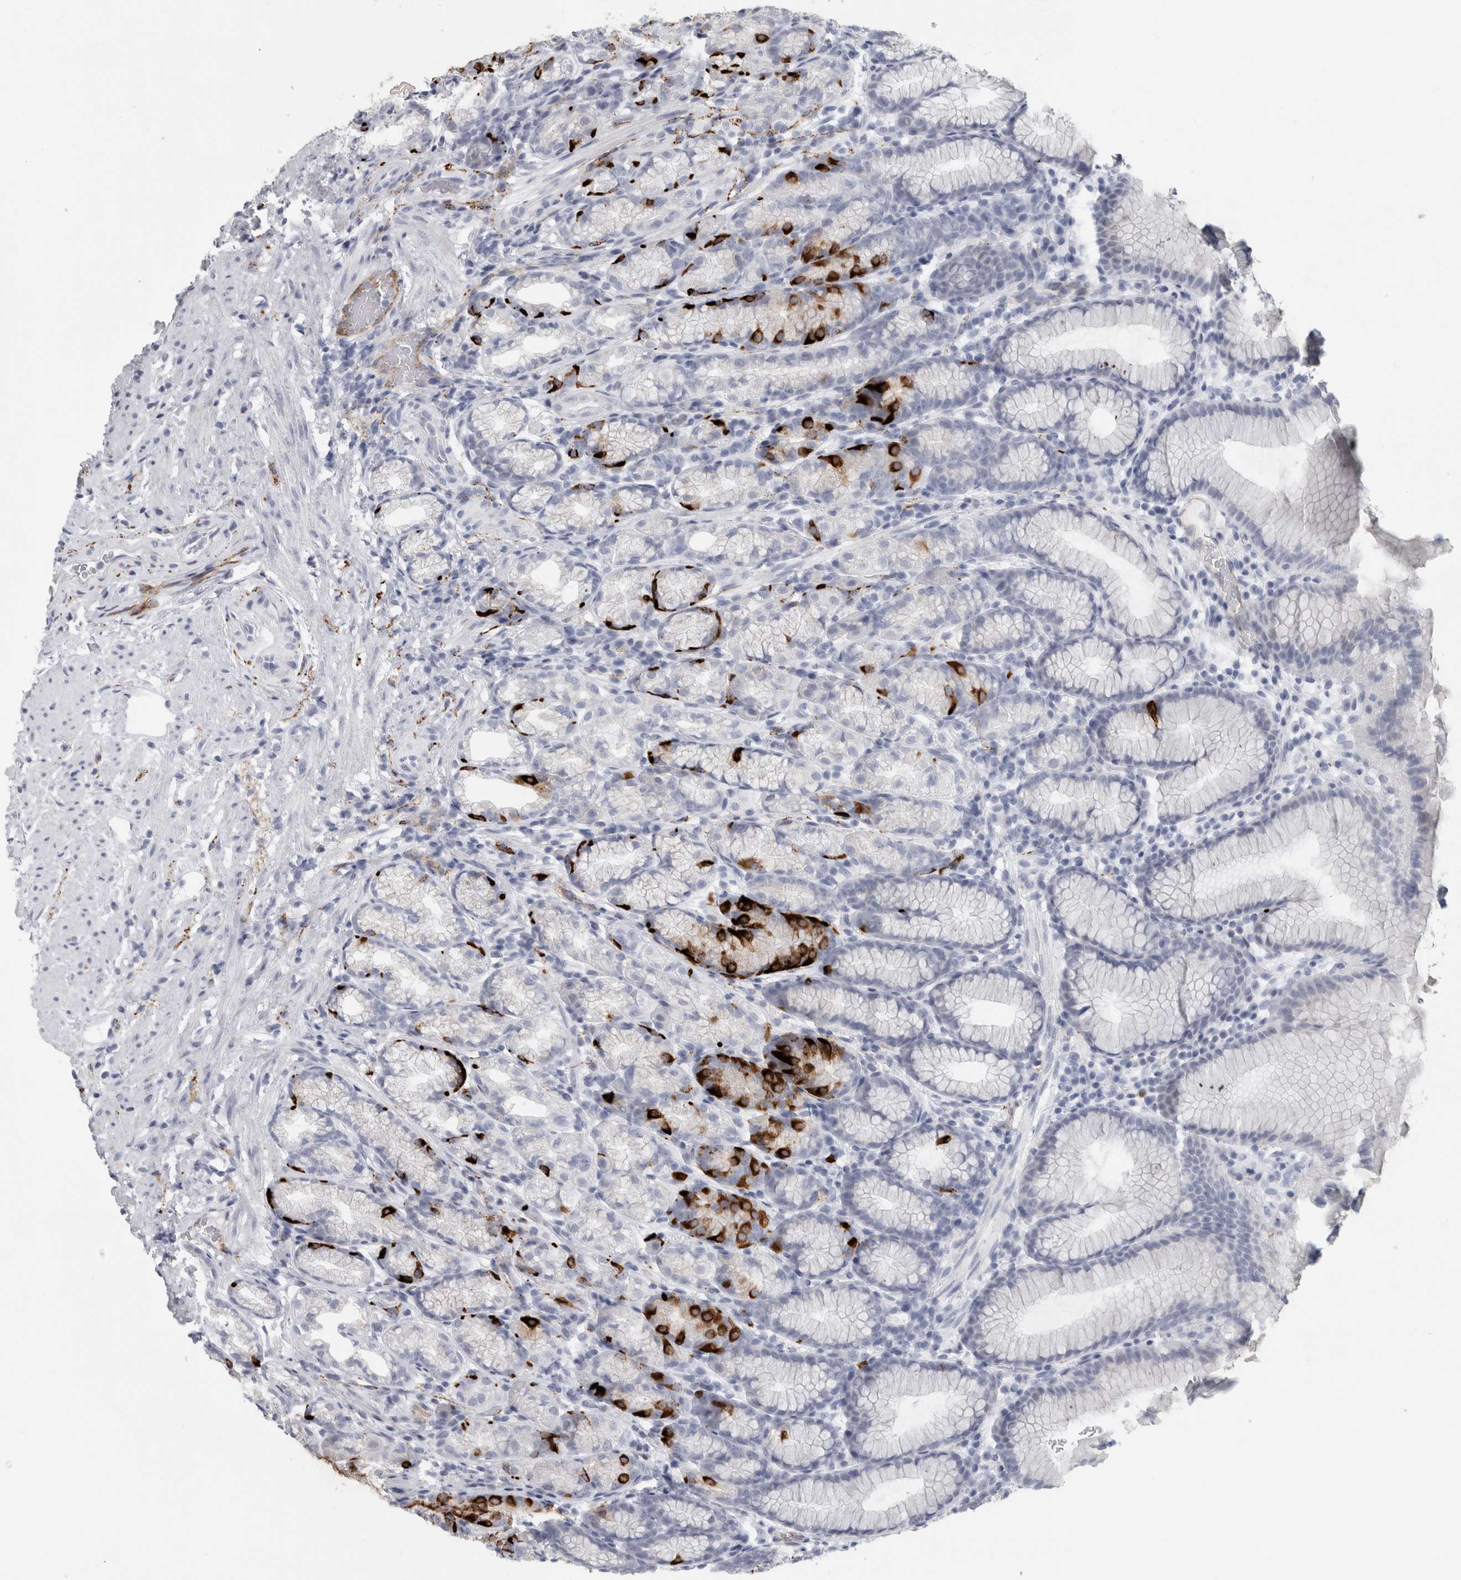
{"staining": {"intensity": "strong", "quantity": "<25%", "location": "cytoplasmic/membranous"}, "tissue": "stomach", "cell_type": "Glandular cells", "image_type": "normal", "snomed": [{"axis": "morphology", "description": "Normal tissue, NOS"}, {"axis": "topography", "description": "Stomach"}], "caption": "Protein positivity by immunohistochemistry (IHC) displays strong cytoplasmic/membranous positivity in about <25% of glandular cells in benign stomach. Using DAB (3,3'-diaminobenzidine) (brown) and hematoxylin (blue) stains, captured at high magnification using brightfield microscopy.", "gene": "CPE", "patient": {"sex": "male", "age": 42}}